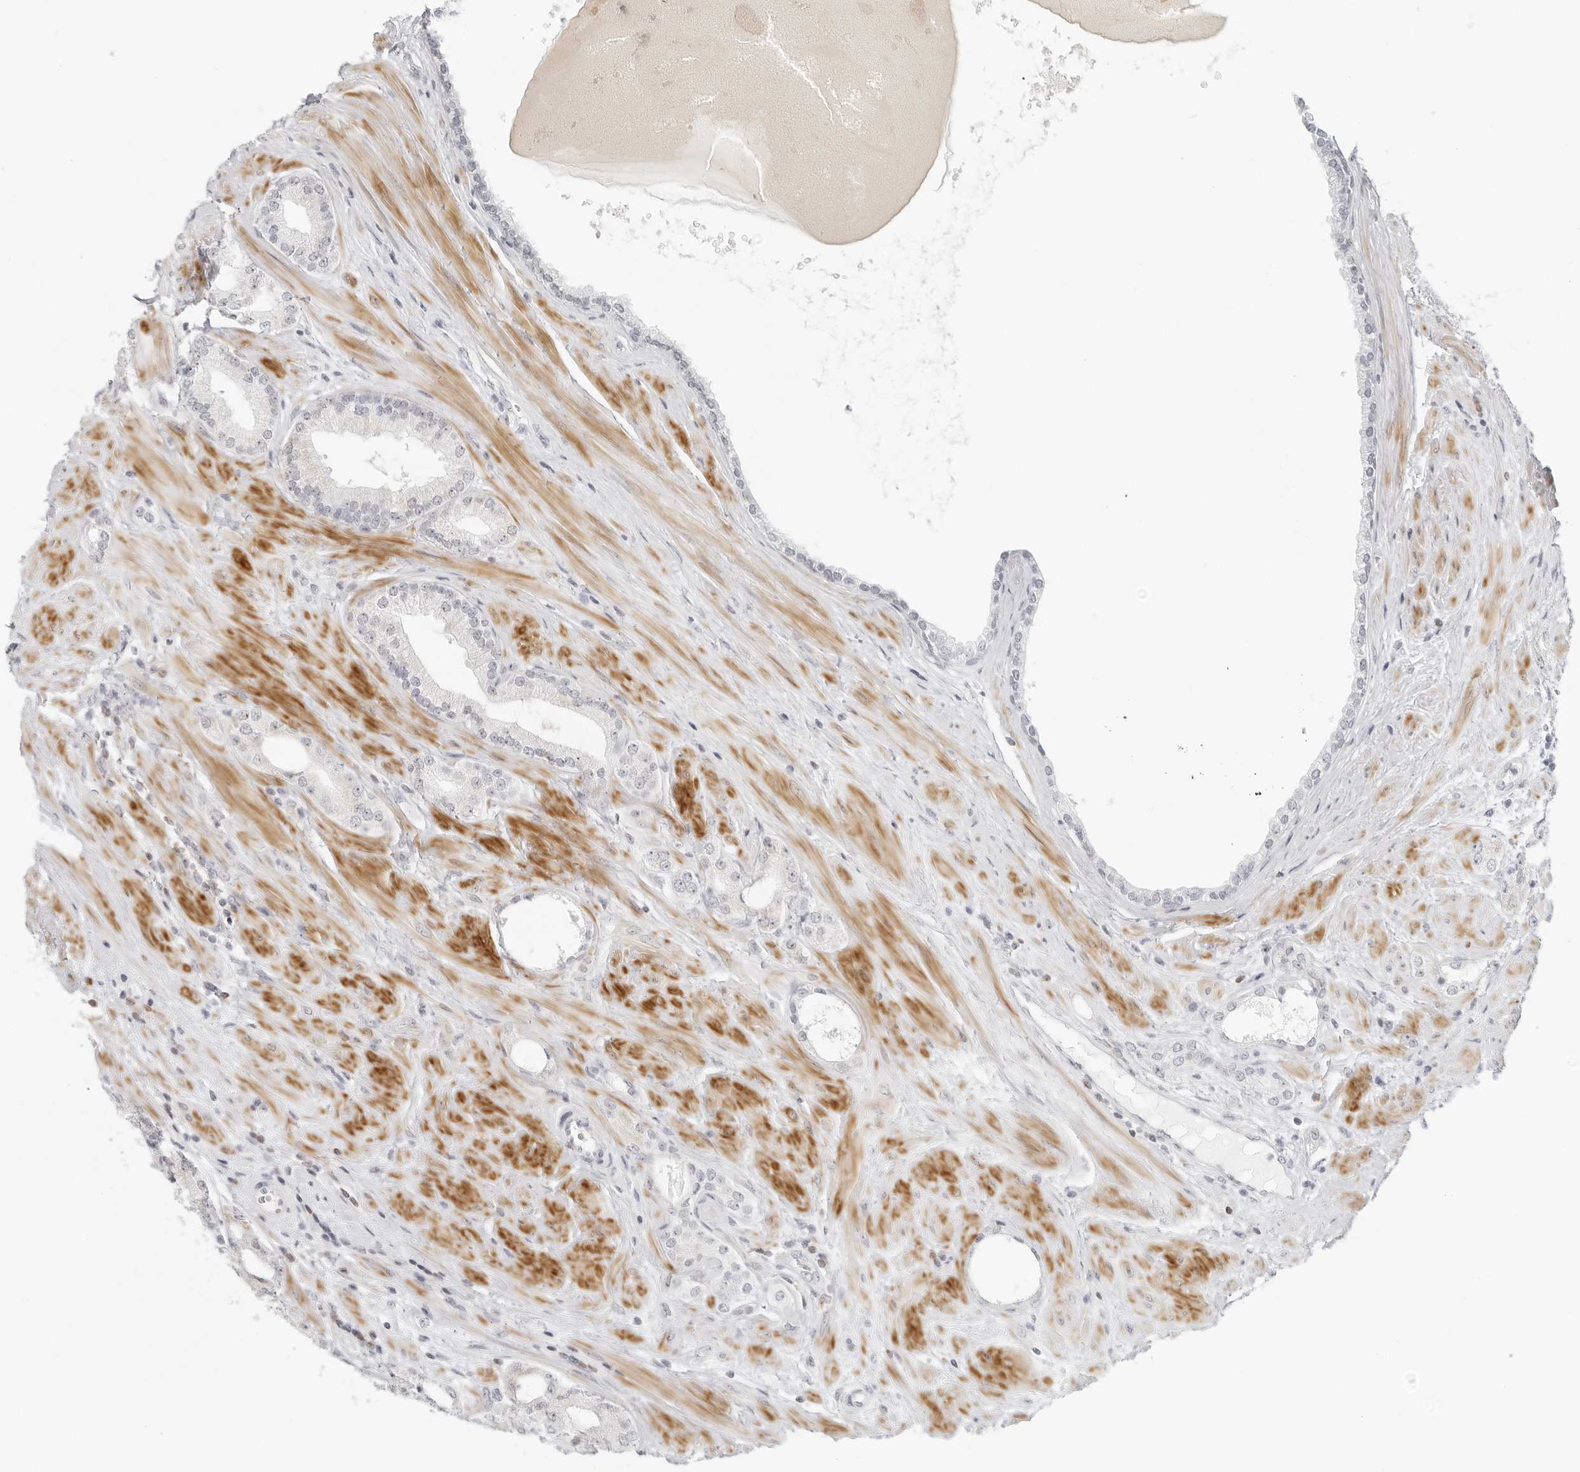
{"staining": {"intensity": "negative", "quantity": "none", "location": "none"}, "tissue": "prostate cancer", "cell_type": "Tumor cells", "image_type": "cancer", "snomed": [{"axis": "morphology", "description": "Adenocarcinoma, Low grade"}, {"axis": "topography", "description": "Prostate"}], "caption": "Immunohistochemistry photomicrograph of neoplastic tissue: human prostate cancer stained with DAB (3,3'-diaminobenzidine) displays no significant protein staining in tumor cells.", "gene": "RPS6KC1", "patient": {"sex": "male", "age": 62}}